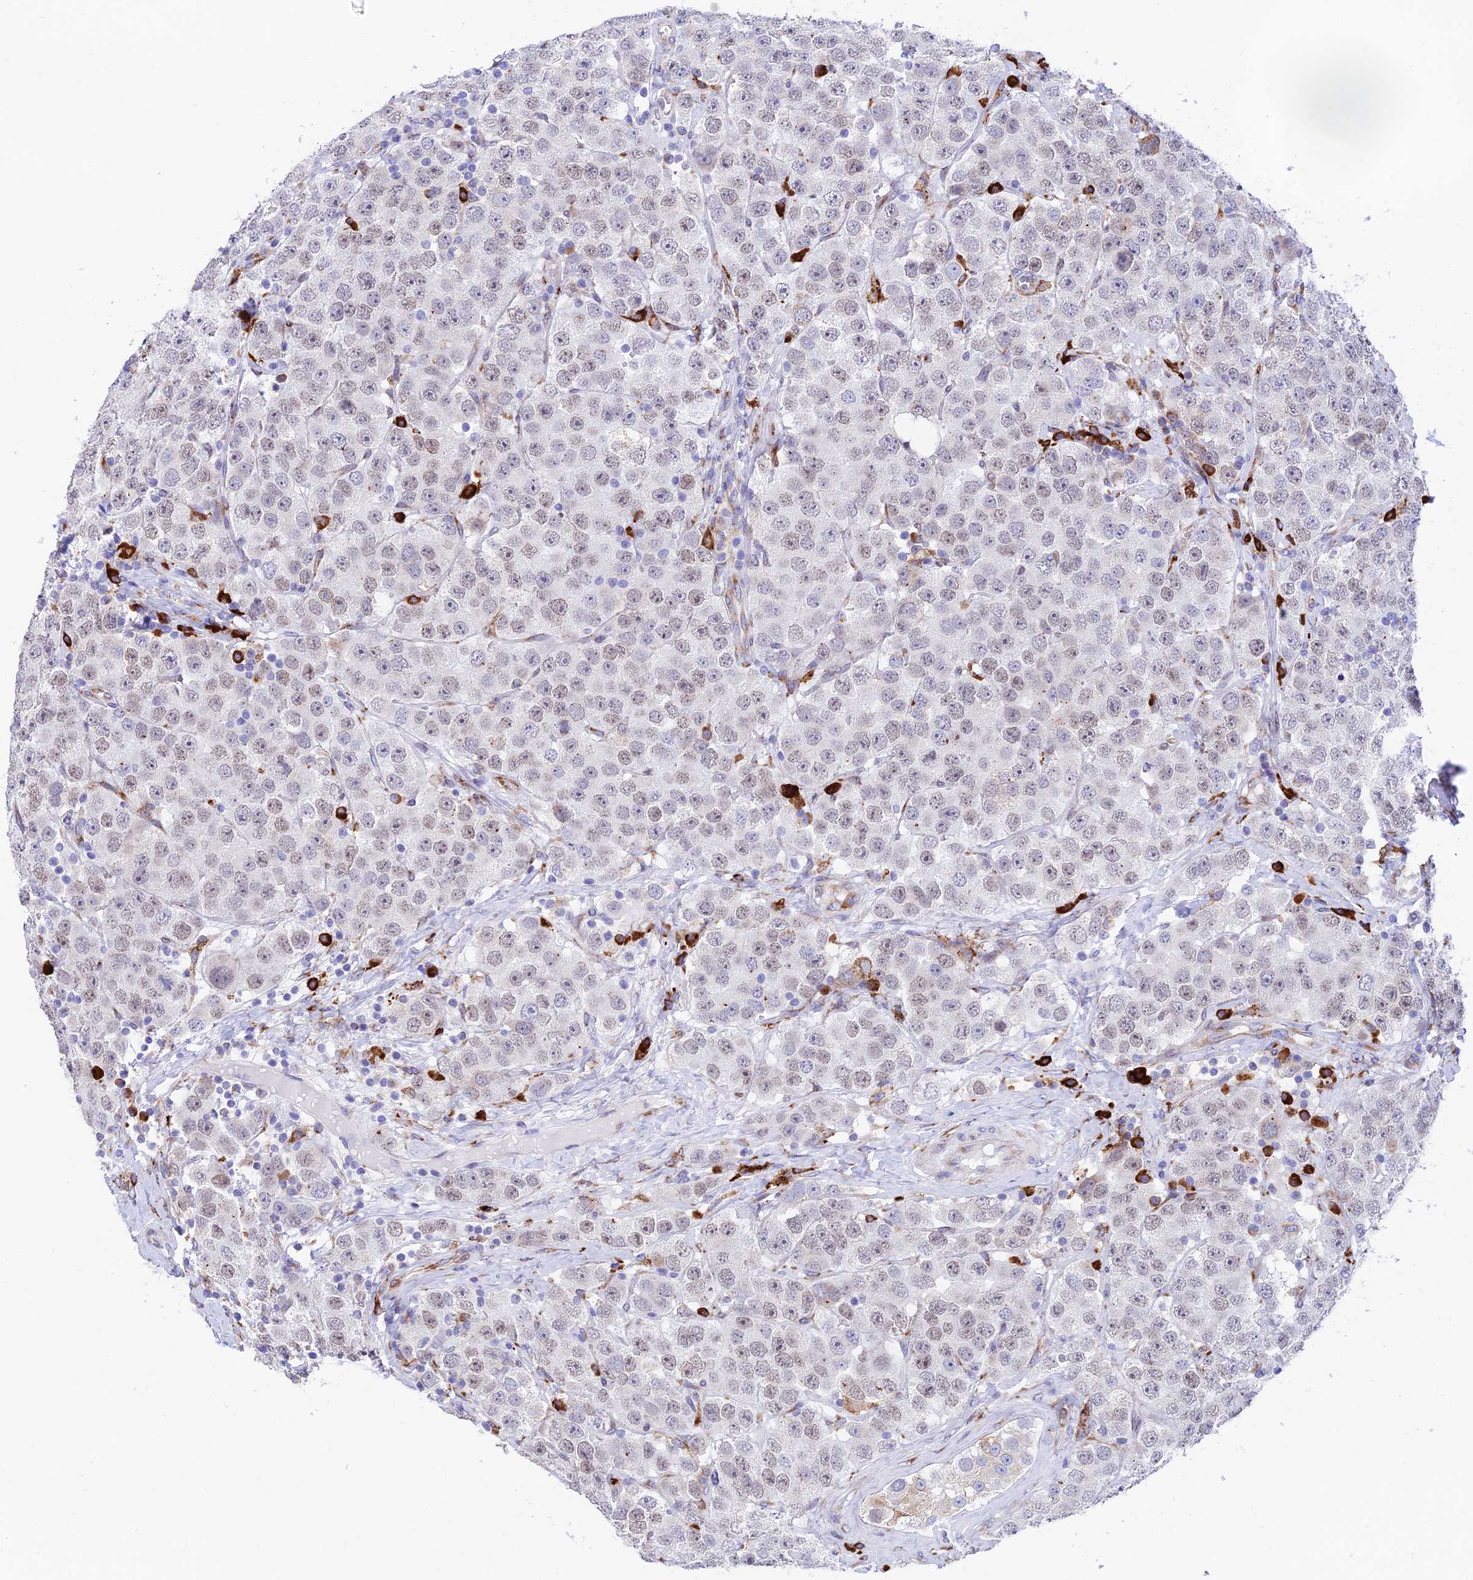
{"staining": {"intensity": "negative", "quantity": "none", "location": "none"}, "tissue": "testis cancer", "cell_type": "Tumor cells", "image_type": "cancer", "snomed": [{"axis": "morphology", "description": "Seminoma, NOS"}, {"axis": "topography", "description": "Testis"}], "caption": "Tumor cells show no significant protein staining in testis cancer (seminoma). Nuclei are stained in blue.", "gene": "TUBGCP6", "patient": {"sex": "male", "age": 28}}